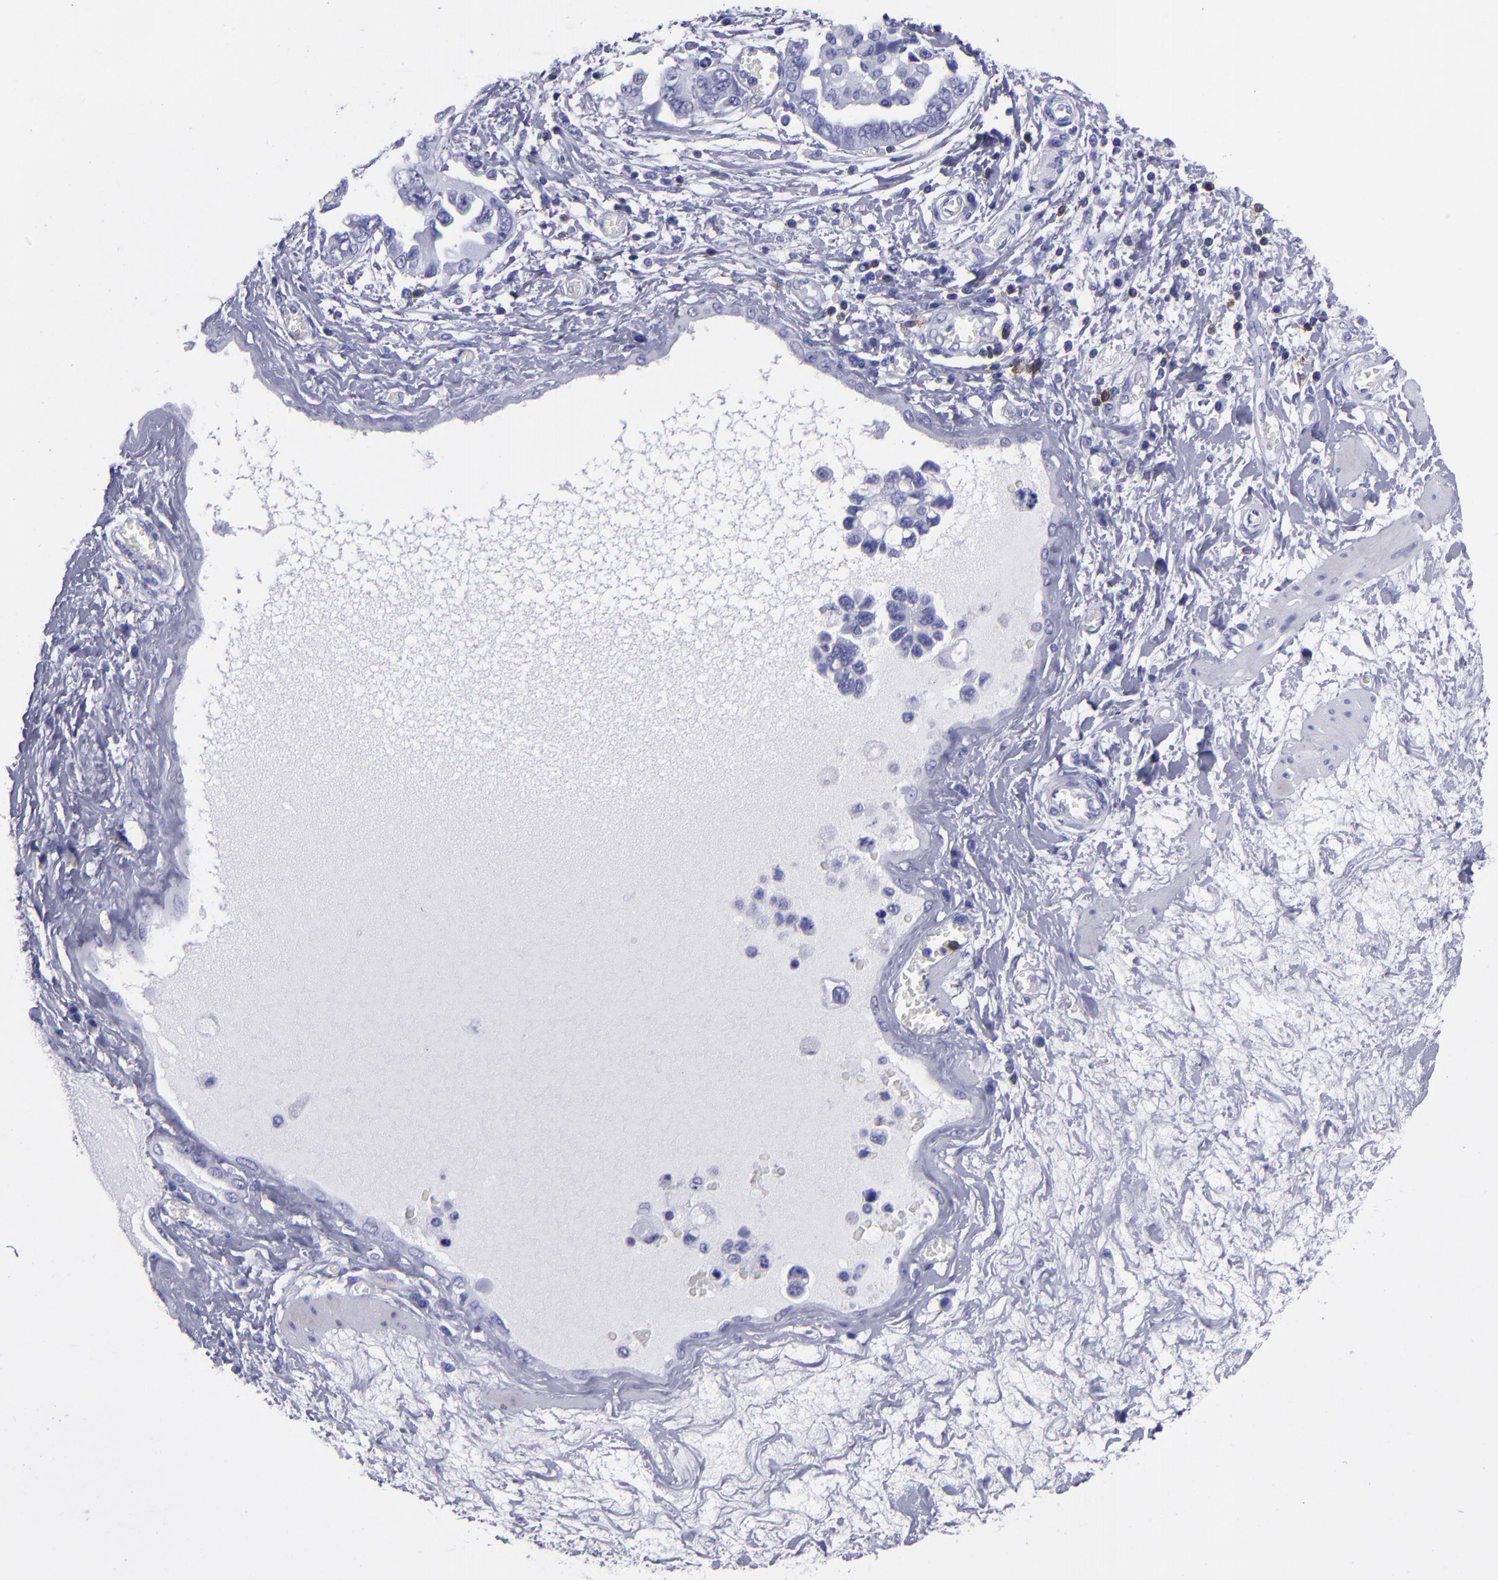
{"staining": {"intensity": "negative", "quantity": "none", "location": "none"}, "tissue": "ovarian cancer", "cell_type": "Tumor cells", "image_type": "cancer", "snomed": [{"axis": "morphology", "description": "Cystadenocarcinoma, serous, NOS"}, {"axis": "topography", "description": "Ovary"}], "caption": "Ovarian cancer stained for a protein using immunohistochemistry demonstrates no expression tumor cells.", "gene": "CD6", "patient": {"sex": "female", "age": 63}}